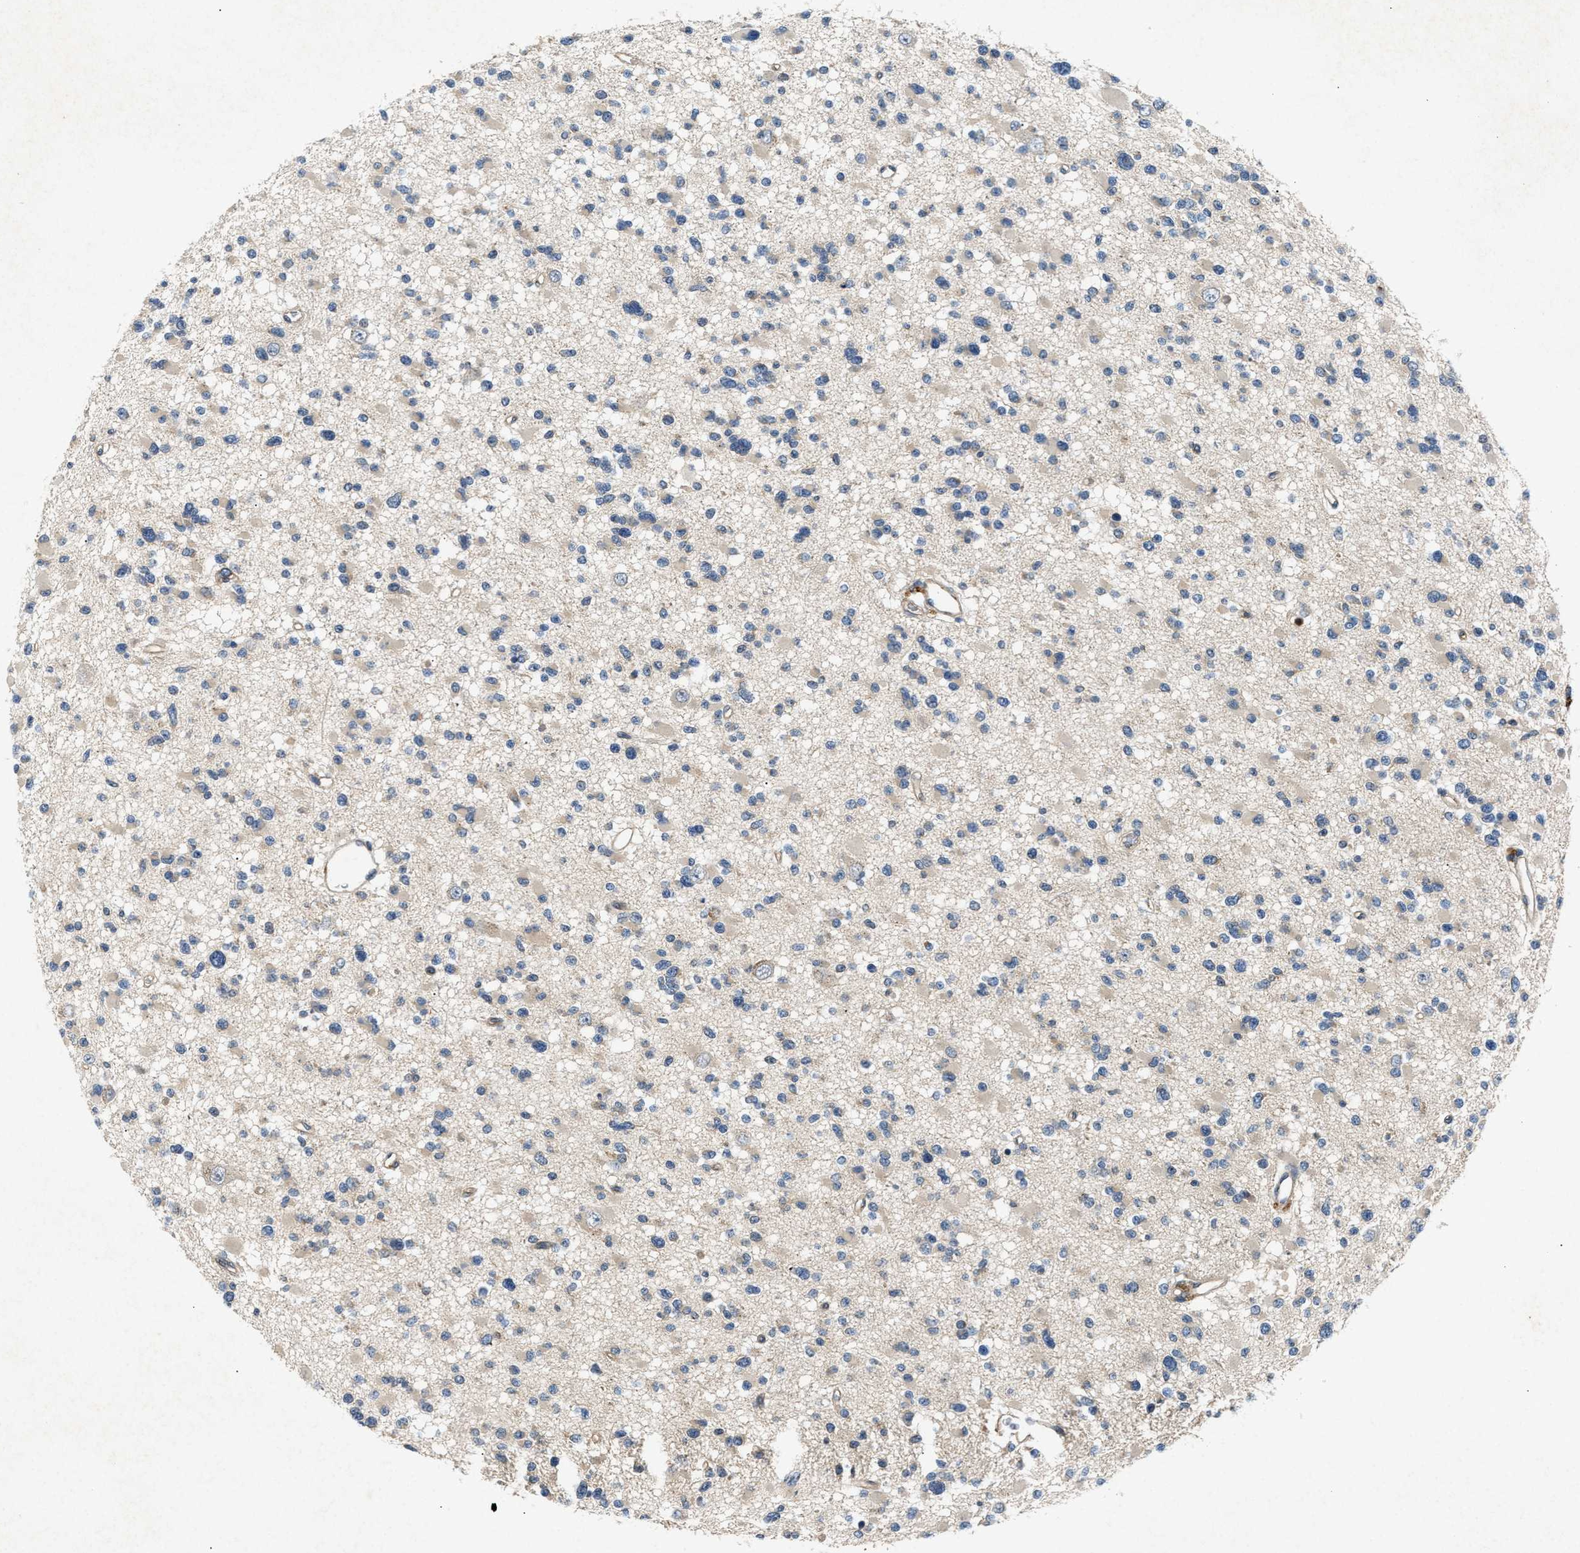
{"staining": {"intensity": "weak", "quantity": "<25%", "location": "cytoplasmic/membranous"}, "tissue": "glioma", "cell_type": "Tumor cells", "image_type": "cancer", "snomed": [{"axis": "morphology", "description": "Glioma, malignant, Low grade"}, {"axis": "topography", "description": "Brain"}], "caption": "Tumor cells show no significant protein positivity in malignant glioma (low-grade).", "gene": "CHUK", "patient": {"sex": "female", "age": 22}}